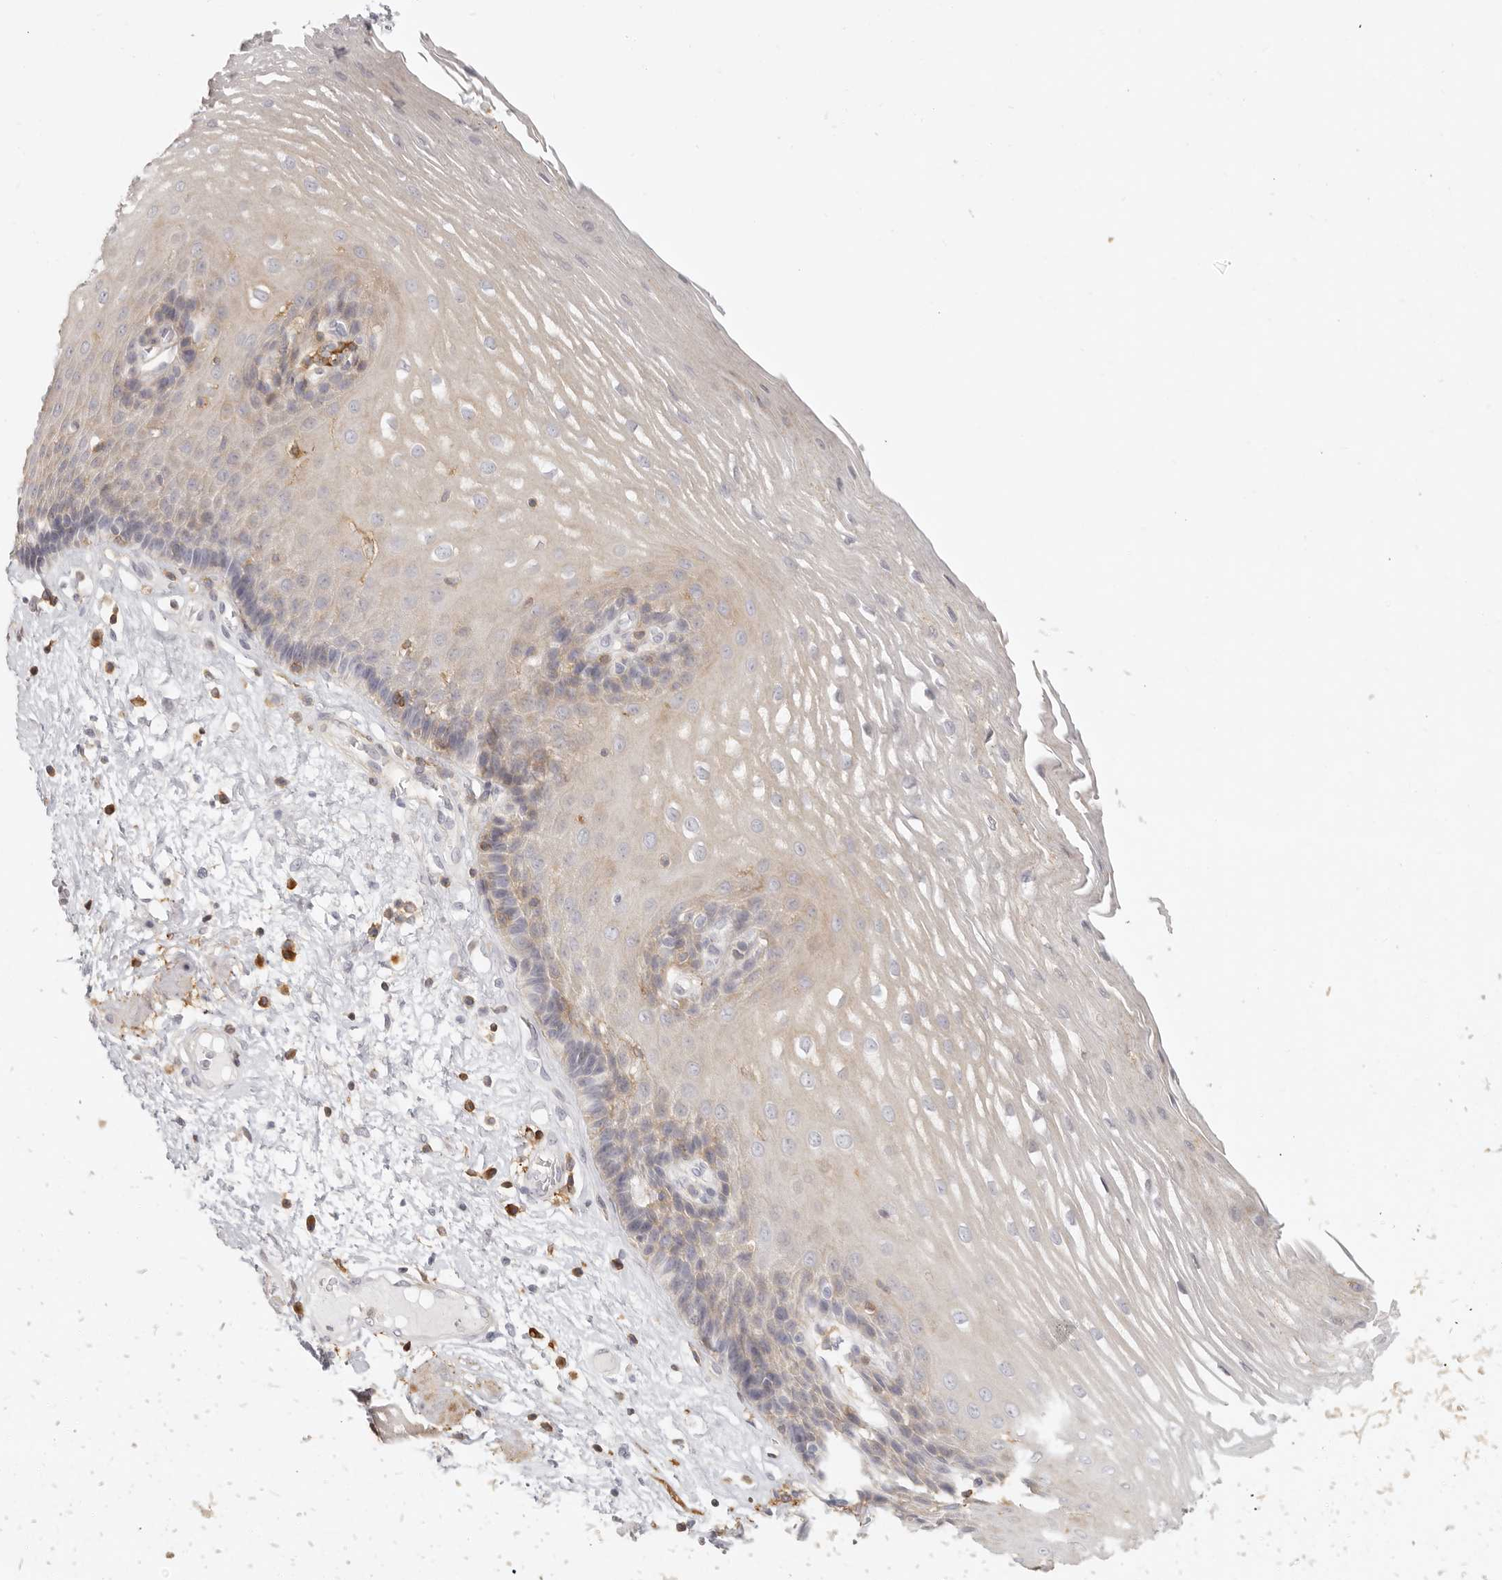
{"staining": {"intensity": "weak", "quantity": "25%-75%", "location": "cytoplasmic/membranous"}, "tissue": "esophagus", "cell_type": "Squamous epithelial cells", "image_type": "normal", "snomed": [{"axis": "morphology", "description": "Normal tissue, NOS"}, {"axis": "morphology", "description": "Adenocarcinoma, NOS"}, {"axis": "topography", "description": "Esophagus"}], "caption": "Brown immunohistochemical staining in unremarkable human esophagus reveals weak cytoplasmic/membranous positivity in about 25%-75% of squamous epithelial cells. (brown staining indicates protein expression, while blue staining denotes nuclei).", "gene": "NIBAN1", "patient": {"sex": "male", "age": 62}}